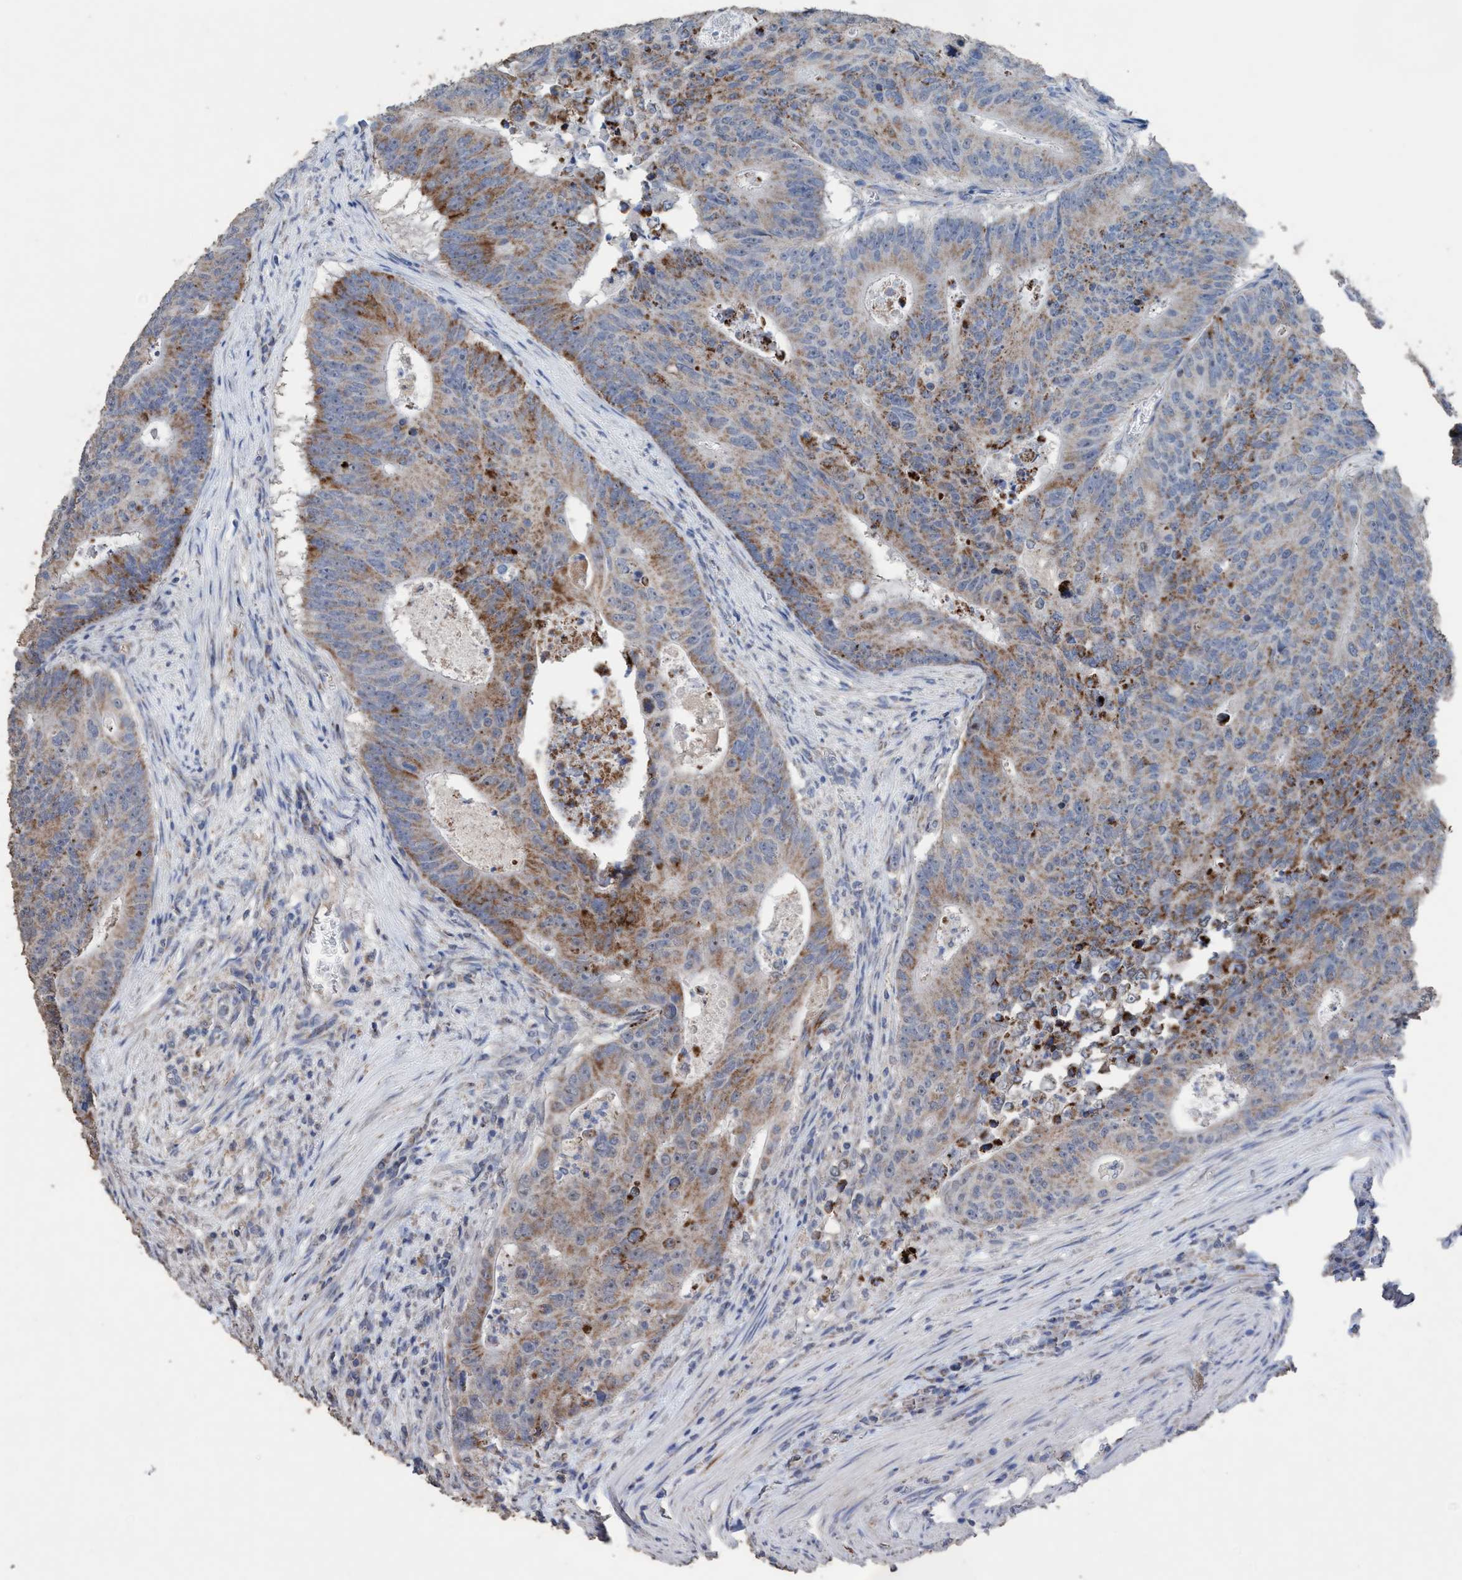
{"staining": {"intensity": "moderate", "quantity": "<25%", "location": "cytoplasmic/membranous"}, "tissue": "colorectal cancer", "cell_type": "Tumor cells", "image_type": "cancer", "snomed": [{"axis": "morphology", "description": "Adenocarcinoma, NOS"}, {"axis": "topography", "description": "Colon"}], "caption": "Protein analysis of colorectal cancer (adenocarcinoma) tissue reveals moderate cytoplasmic/membranous expression in approximately <25% of tumor cells.", "gene": "RSAD1", "patient": {"sex": "male", "age": 87}}